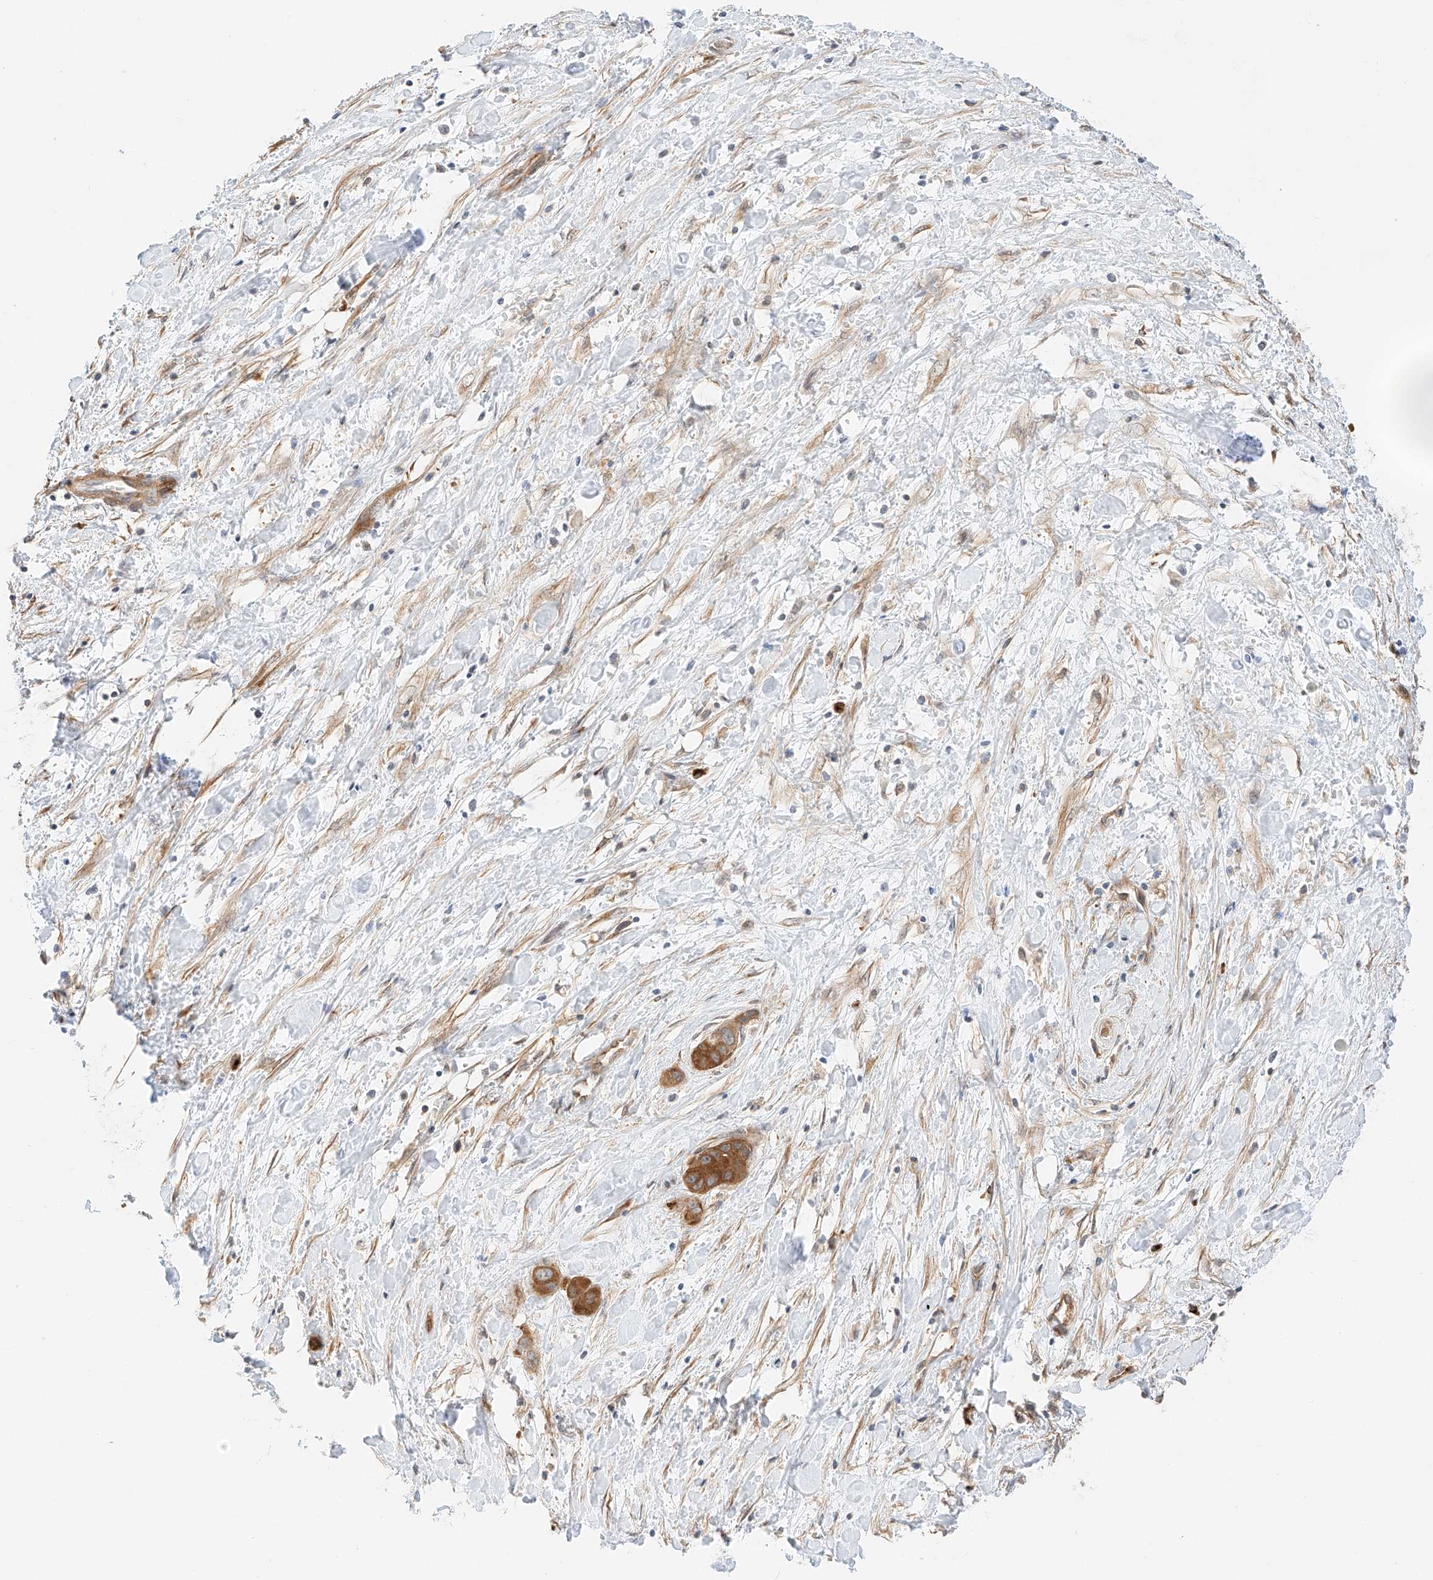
{"staining": {"intensity": "moderate", "quantity": ">75%", "location": "cytoplasmic/membranous"}, "tissue": "liver cancer", "cell_type": "Tumor cells", "image_type": "cancer", "snomed": [{"axis": "morphology", "description": "Cholangiocarcinoma"}, {"axis": "topography", "description": "Liver"}], "caption": "This micrograph demonstrates immunohistochemistry (IHC) staining of liver cholangiocarcinoma, with medium moderate cytoplasmic/membranous positivity in approximately >75% of tumor cells.", "gene": "CARMIL1", "patient": {"sex": "female", "age": 52}}